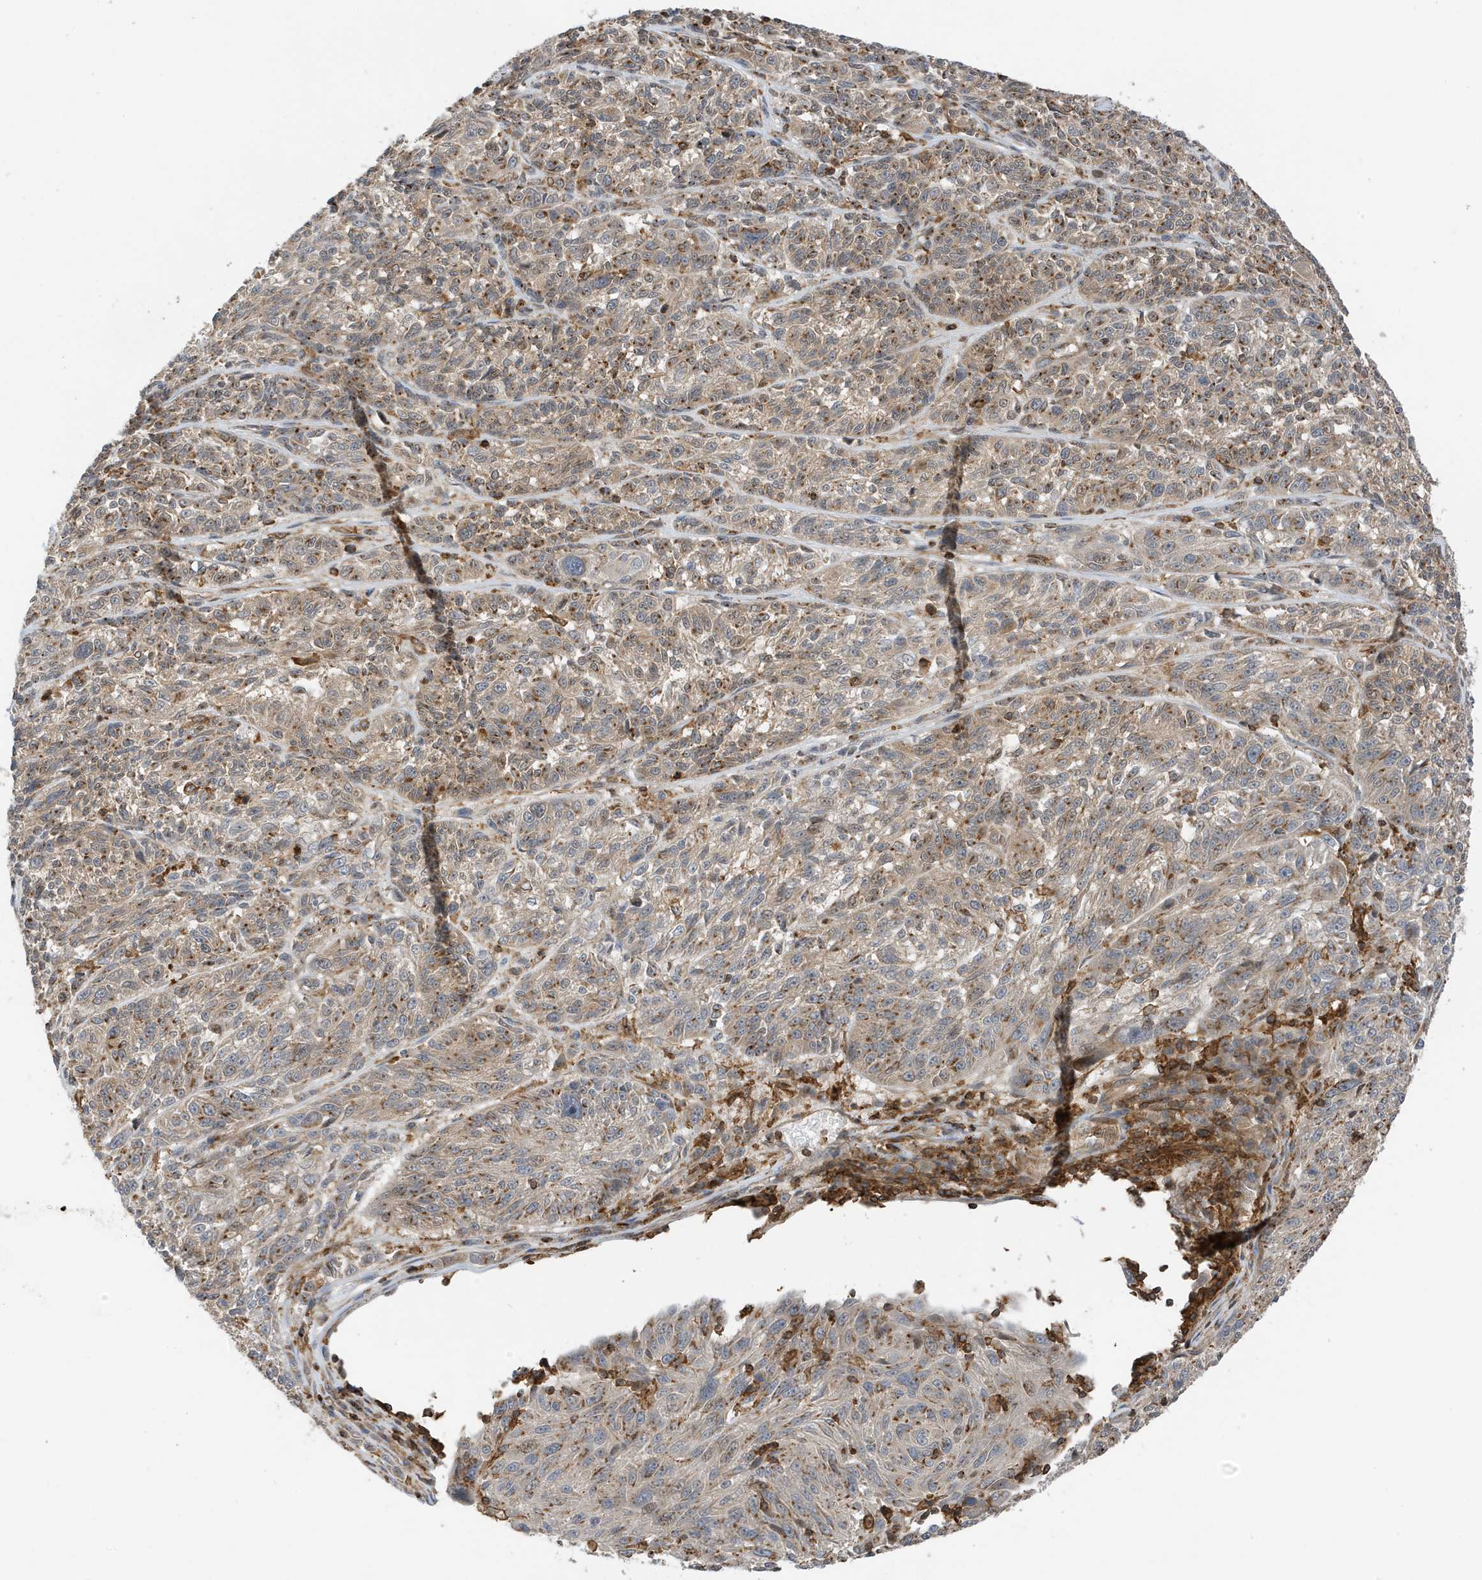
{"staining": {"intensity": "weak", "quantity": "25%-75%", "location": "cytoplasmic/membranous"}, "tissue": "melanoma", "cell_type": "Tumor cells", "image_type": "cancer", "snomed": [{"axis": "morphology", "description": "Malignant melanoma, NOS"}, {"axis": "topography", "description": "Skin"}], "caption": "A high-resolution micrograph shows immunohistochemistry staining of melanoma, which reveals weak cytoplasmic/membranous expression in approximately 25%-75% of tumor cells.", "gene": "TATDN3", "patient": {"sex": "male", "age": 53}}